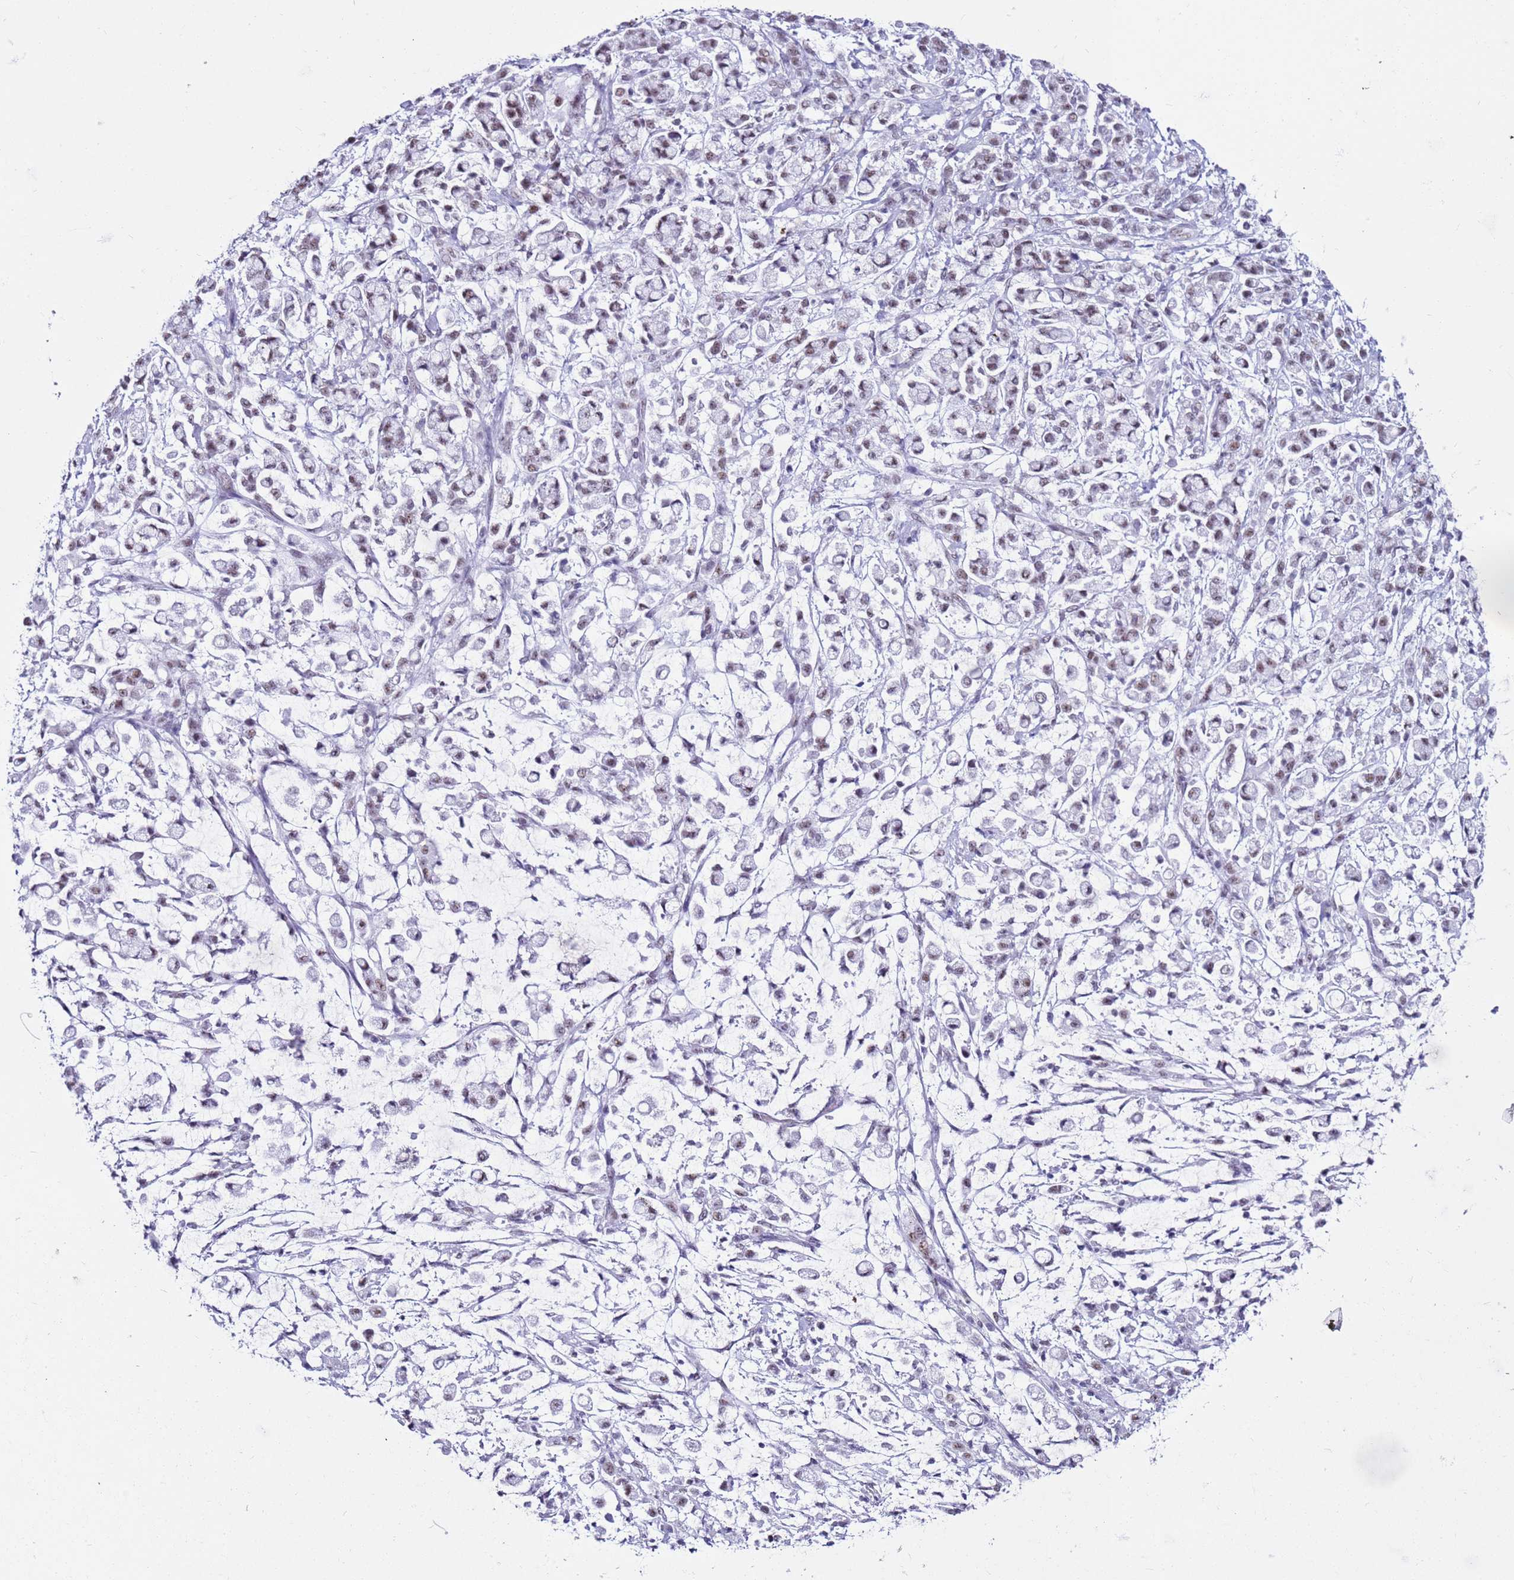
{"staining": {"intensity": "weak", "quantity": "25%-75%", "location": "nuclear"}, "tissue": "stomach cancer", "cell_type": "Tumor cells", "image_type": "cancer", "snomed": [{"axis": "morphology", "description": "Adenocarcinoma, NOS"}, {"axis": "topography", "description": "Stomach"}], "caption": "Immunohistochemical staining of human stomach cancer (adenocarcinoma) shows weak nuclear protein expression in approximately 25%-75% of tumor cells. (DAB IHC with brightfield microscopy, high magnification).", "gene": "DHX15", "patient": {"sex": "female", "age": 60}}